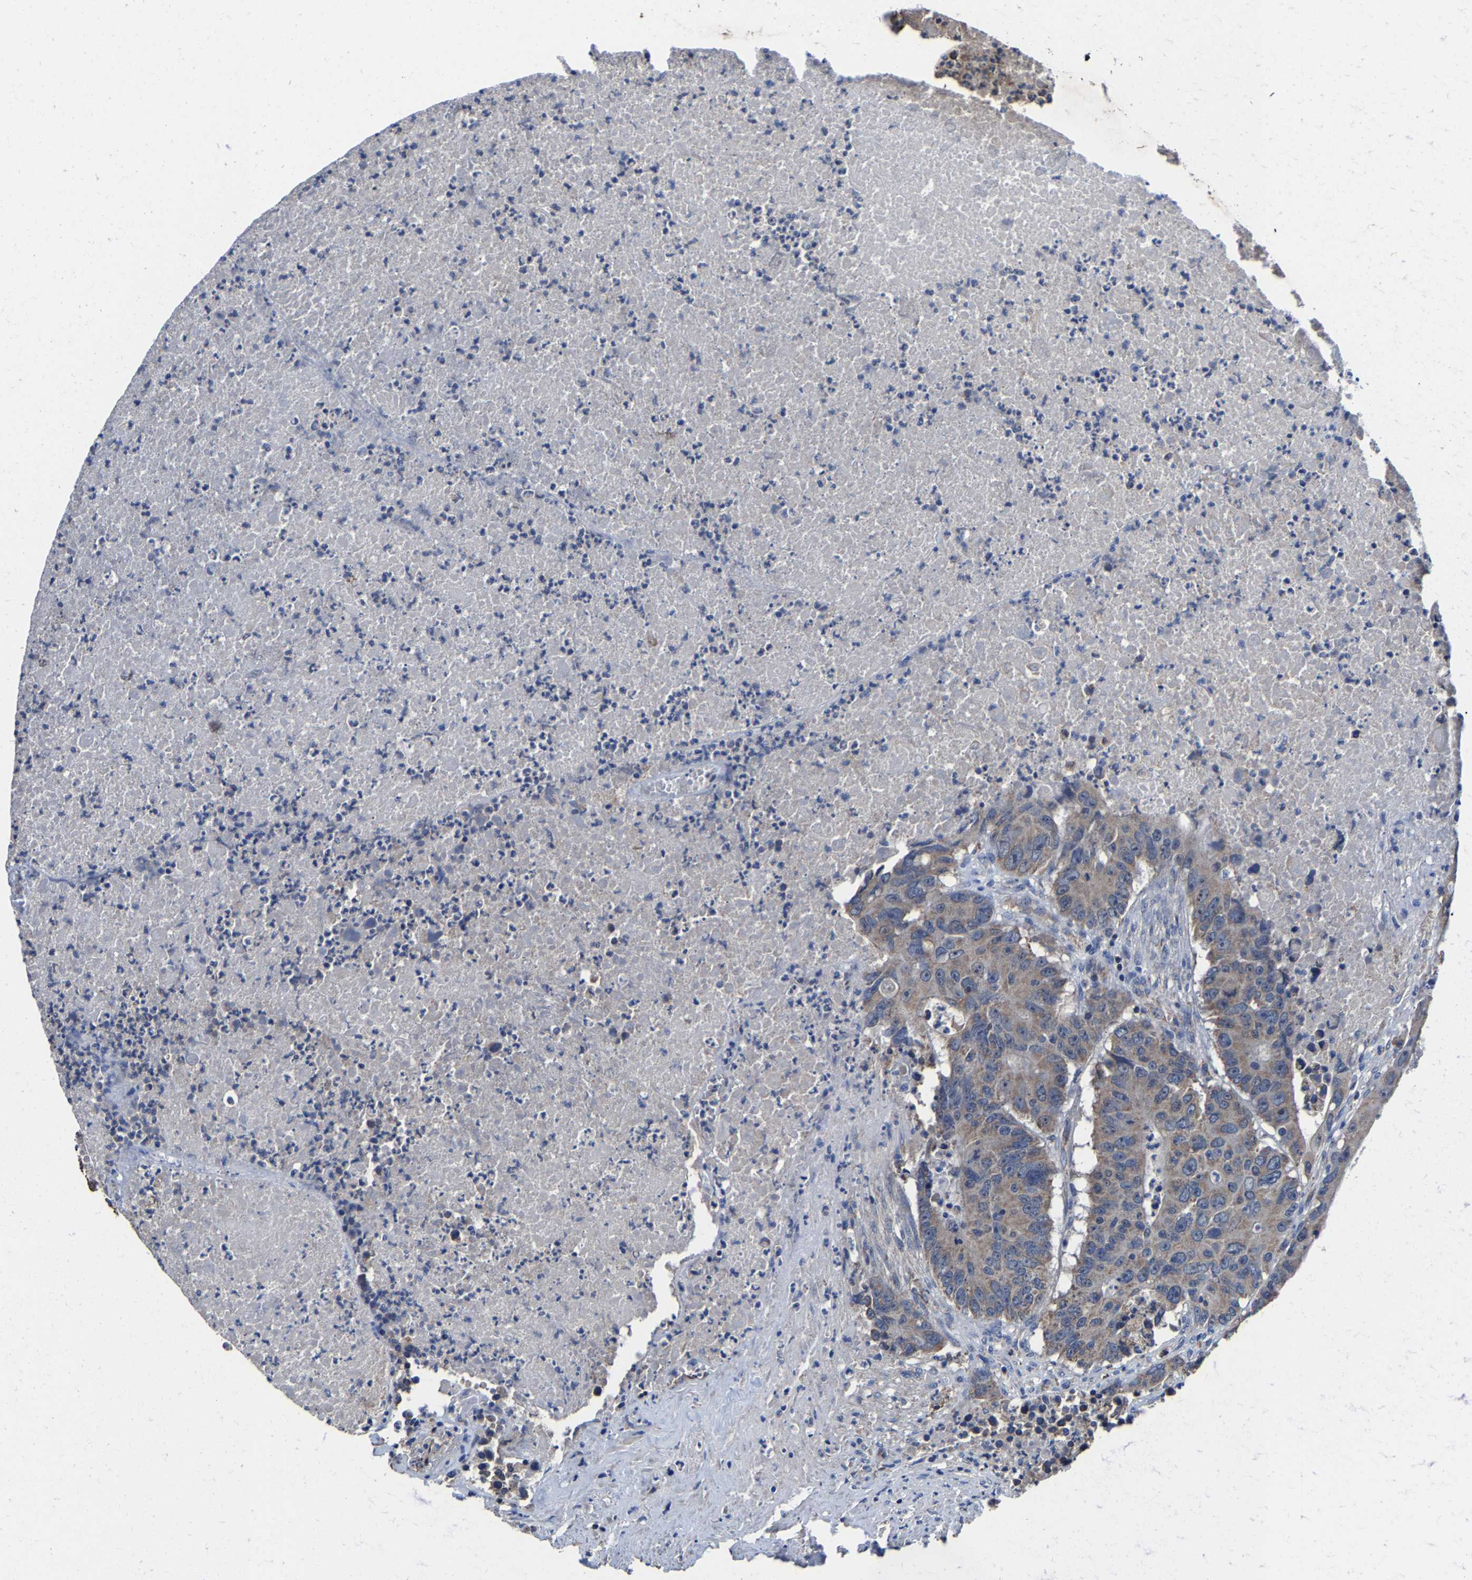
{"staining": {"intensity": "weak", "quantity": ">75%", "location": "cytoplasmic/membranous"}, "tissue": "colorectal cancer", "cell_type": "Tumor cells", "image_type": "cancer", "snomed": [{"axis": "morphology", "description": "Adenocarcinoma, NOS"}, {"axis": "topography", "description": "Colon"}], "caption": "High-magnification brightfield microscopy of colorectal cancer stained with DAB (3,3'-diaminobenzidine) (brown) and counterstained with hematoxylin (blue). tumor cells exhibit weak cytoplasmic/membranous positivity is appreciated in about>75% of cells.", "gene": "ZCCHC7", "patient": {"sex": "male", "age": 87}}